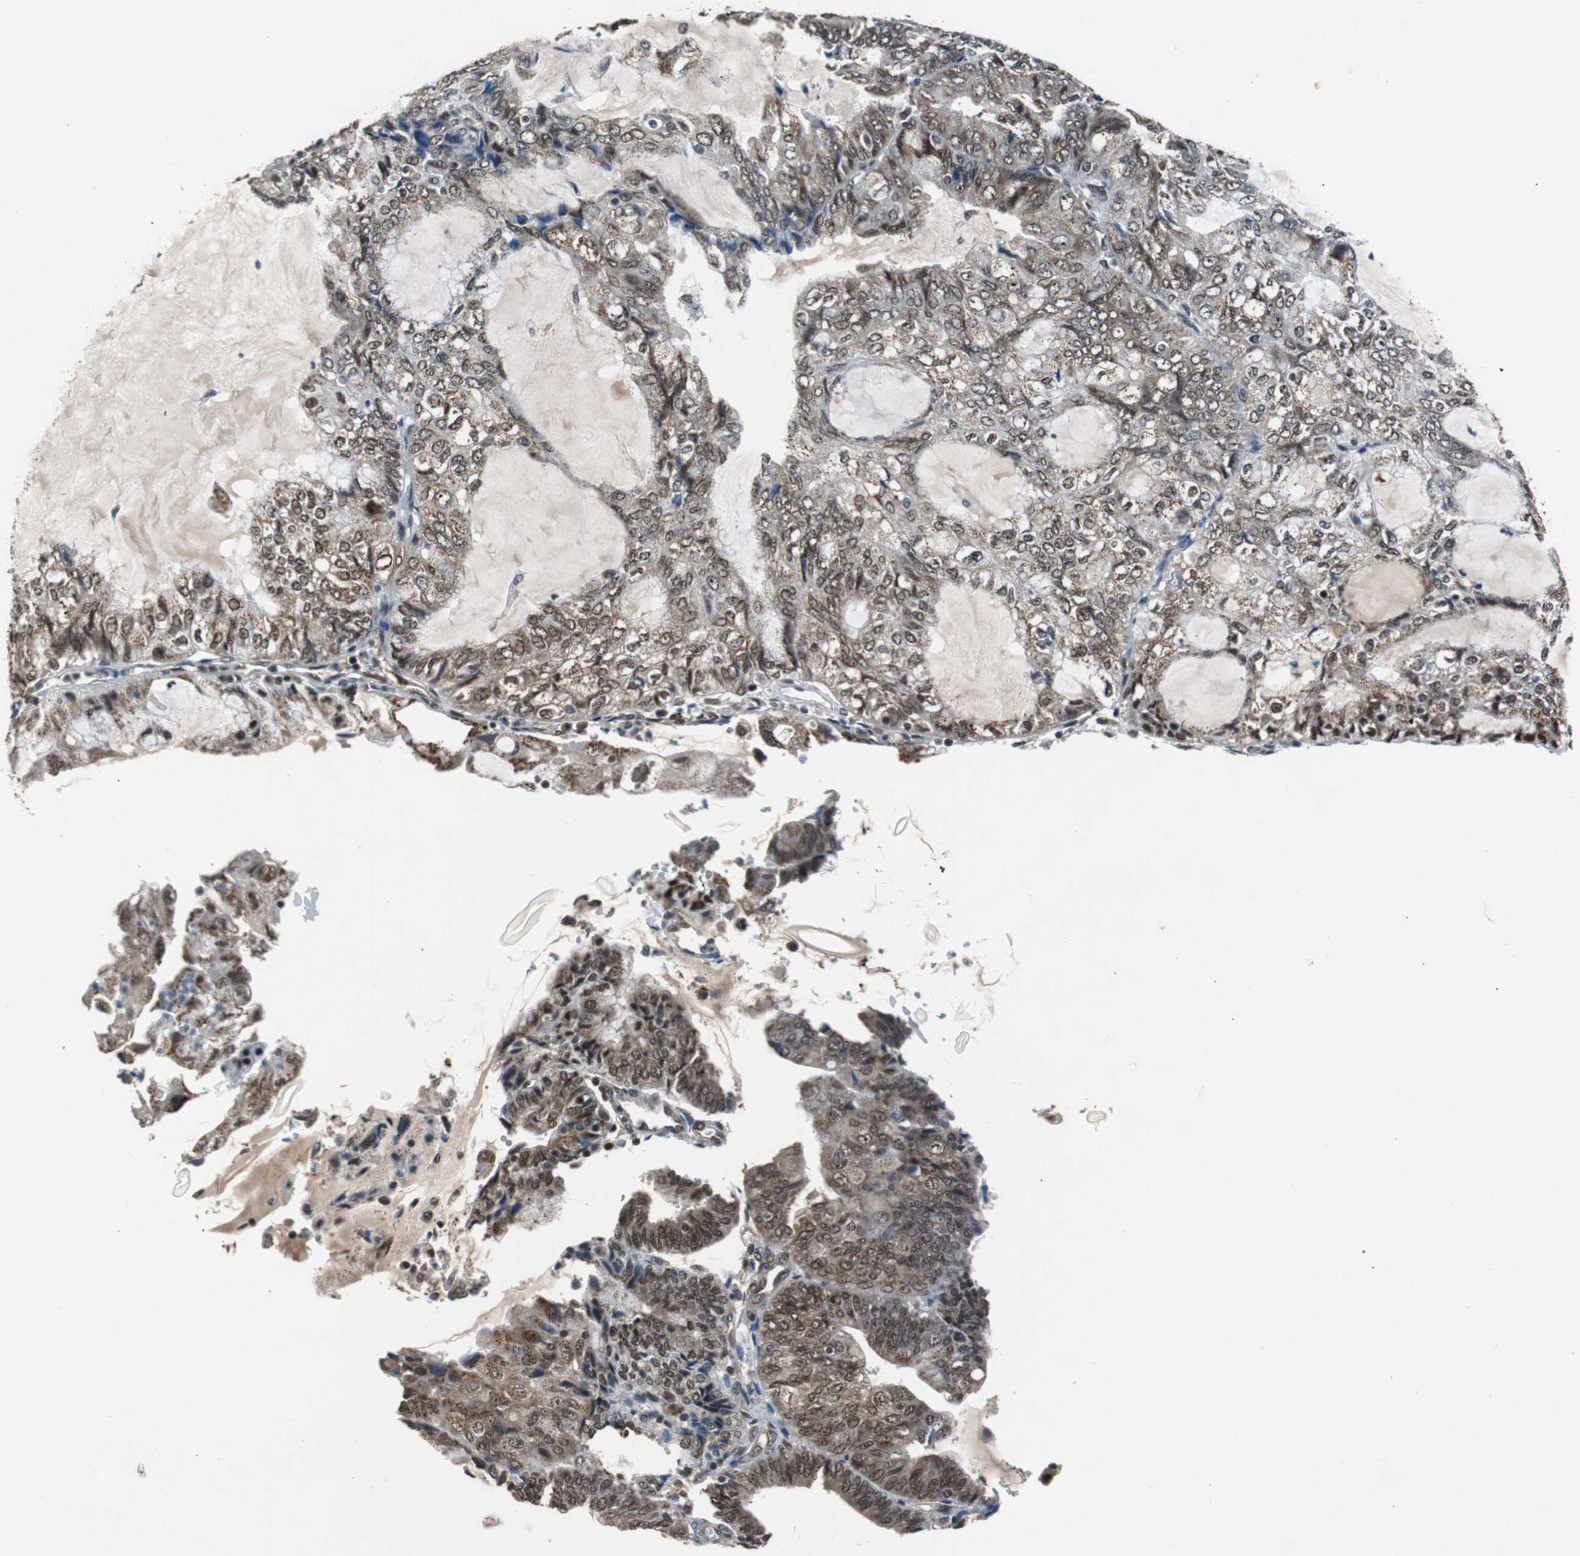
{"staining": {"intensity": "moderate", "quantity": ">75%", "location": "nuclear"}, "tissue": "endometrial cancer", "cell_type": "Tumor cells", "image_type": "cancer", "snomed": [{"axis": "morphology", "description": "Adenocarcinoma, NOS"}, {"axis": "topography", "description": "Endometrium"}], "caption": "Moderate nuclear expression is seen in about >75% of tumor cells in endometrial cancer (adenocarcinoma). (Stains: DAB (3,3'-diaminobenzidine) in brown, nuclei in blue, Microscopy: brightfield microscopy at high magnification).", "gene": "USP28", "patient": {"sex": "female", "age": 81}}